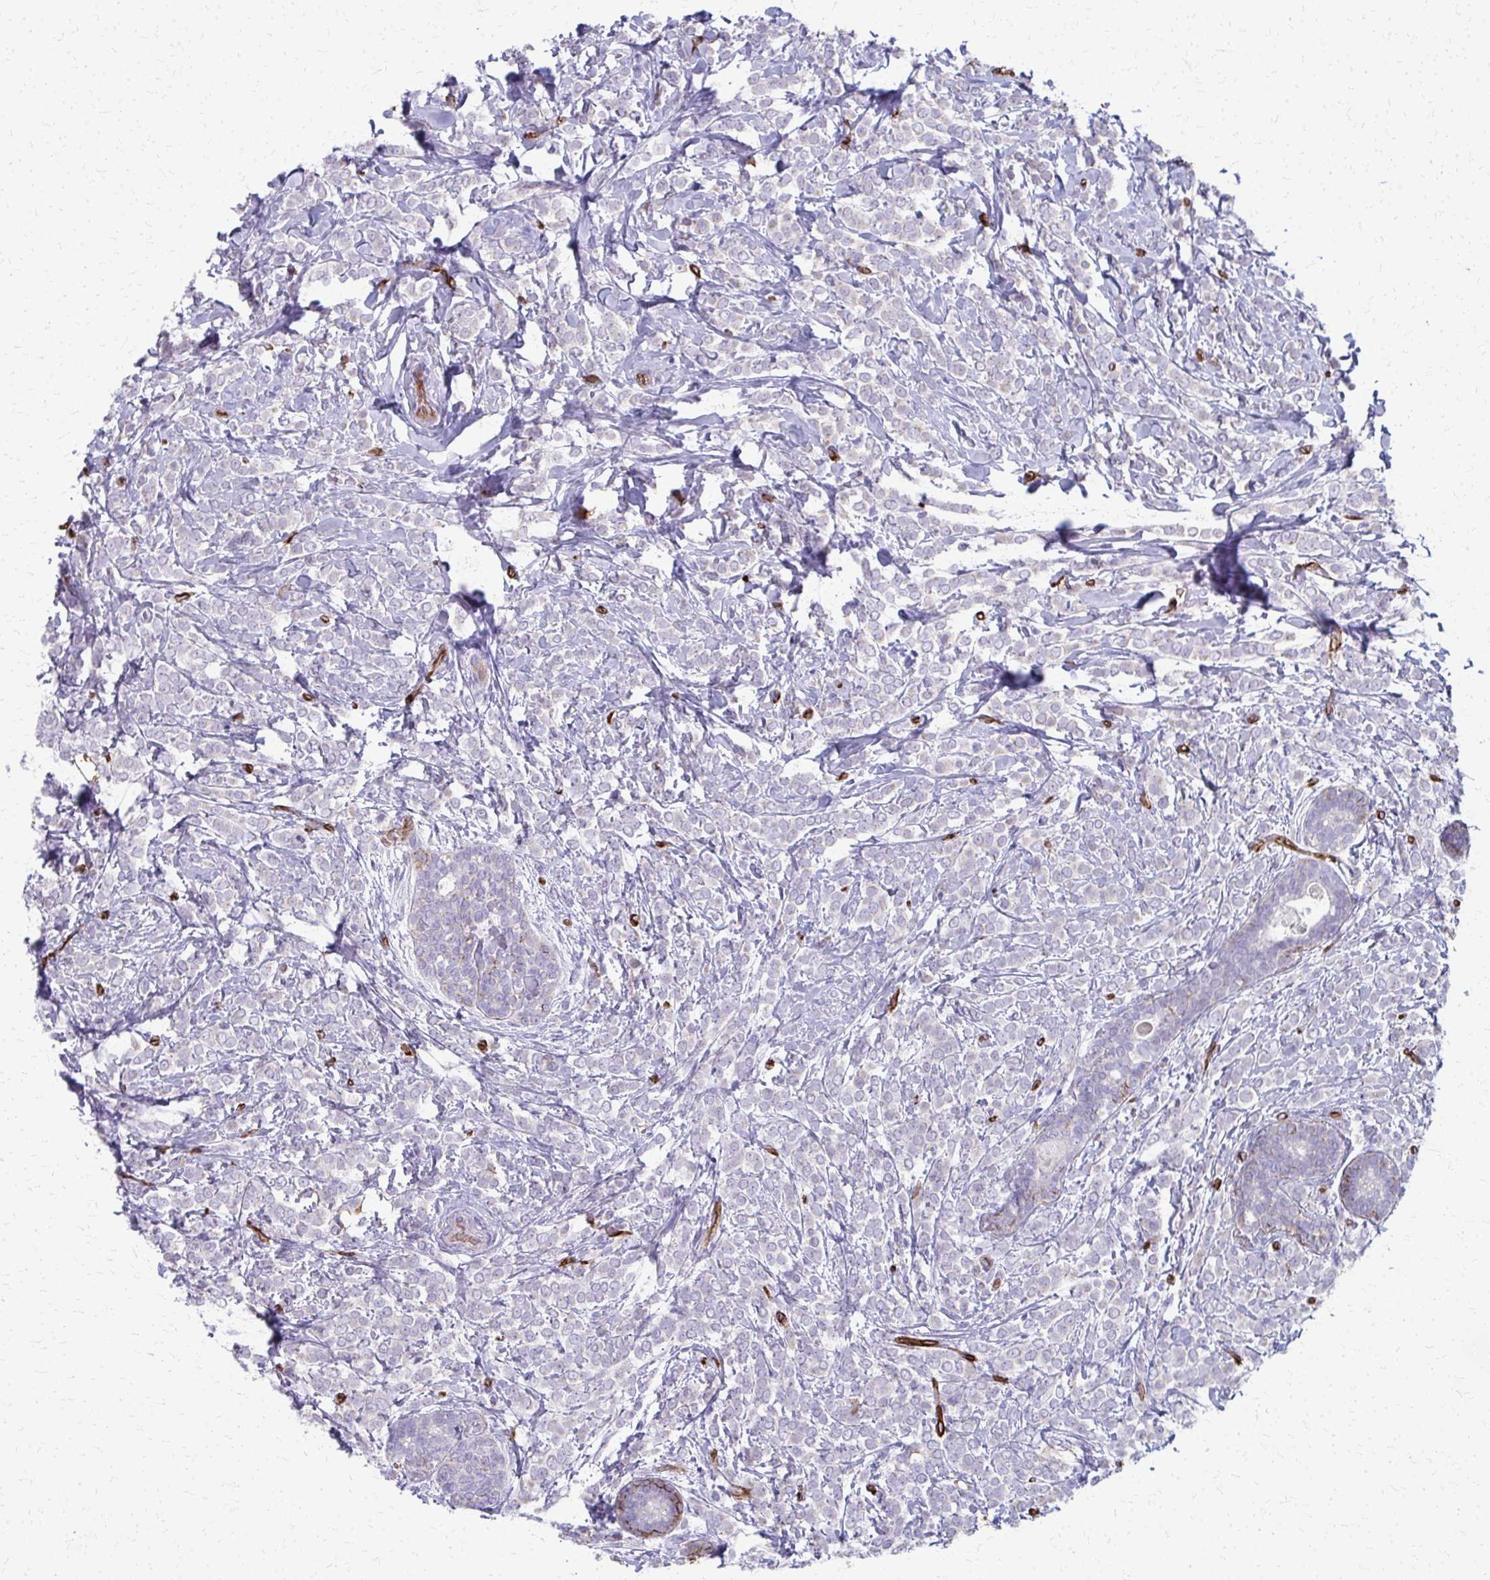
{"staining": {"intensity": "negative", "quantity": "none", "location": "none"}, "tissue": "breast cancer", "cell_type": "Tumor cells", "image_type": "cancer", "snomed": [{"axis": "morphology", "description": "Lobular carcinoma"}, {"axis": "topography", "description": "Breast"}], "caption": "This is an IHC image of human breast cancer. There is no staining in tumor cells.", "gene": "ADIPOQ", "patient": {"sex": "female", "age": 49}}